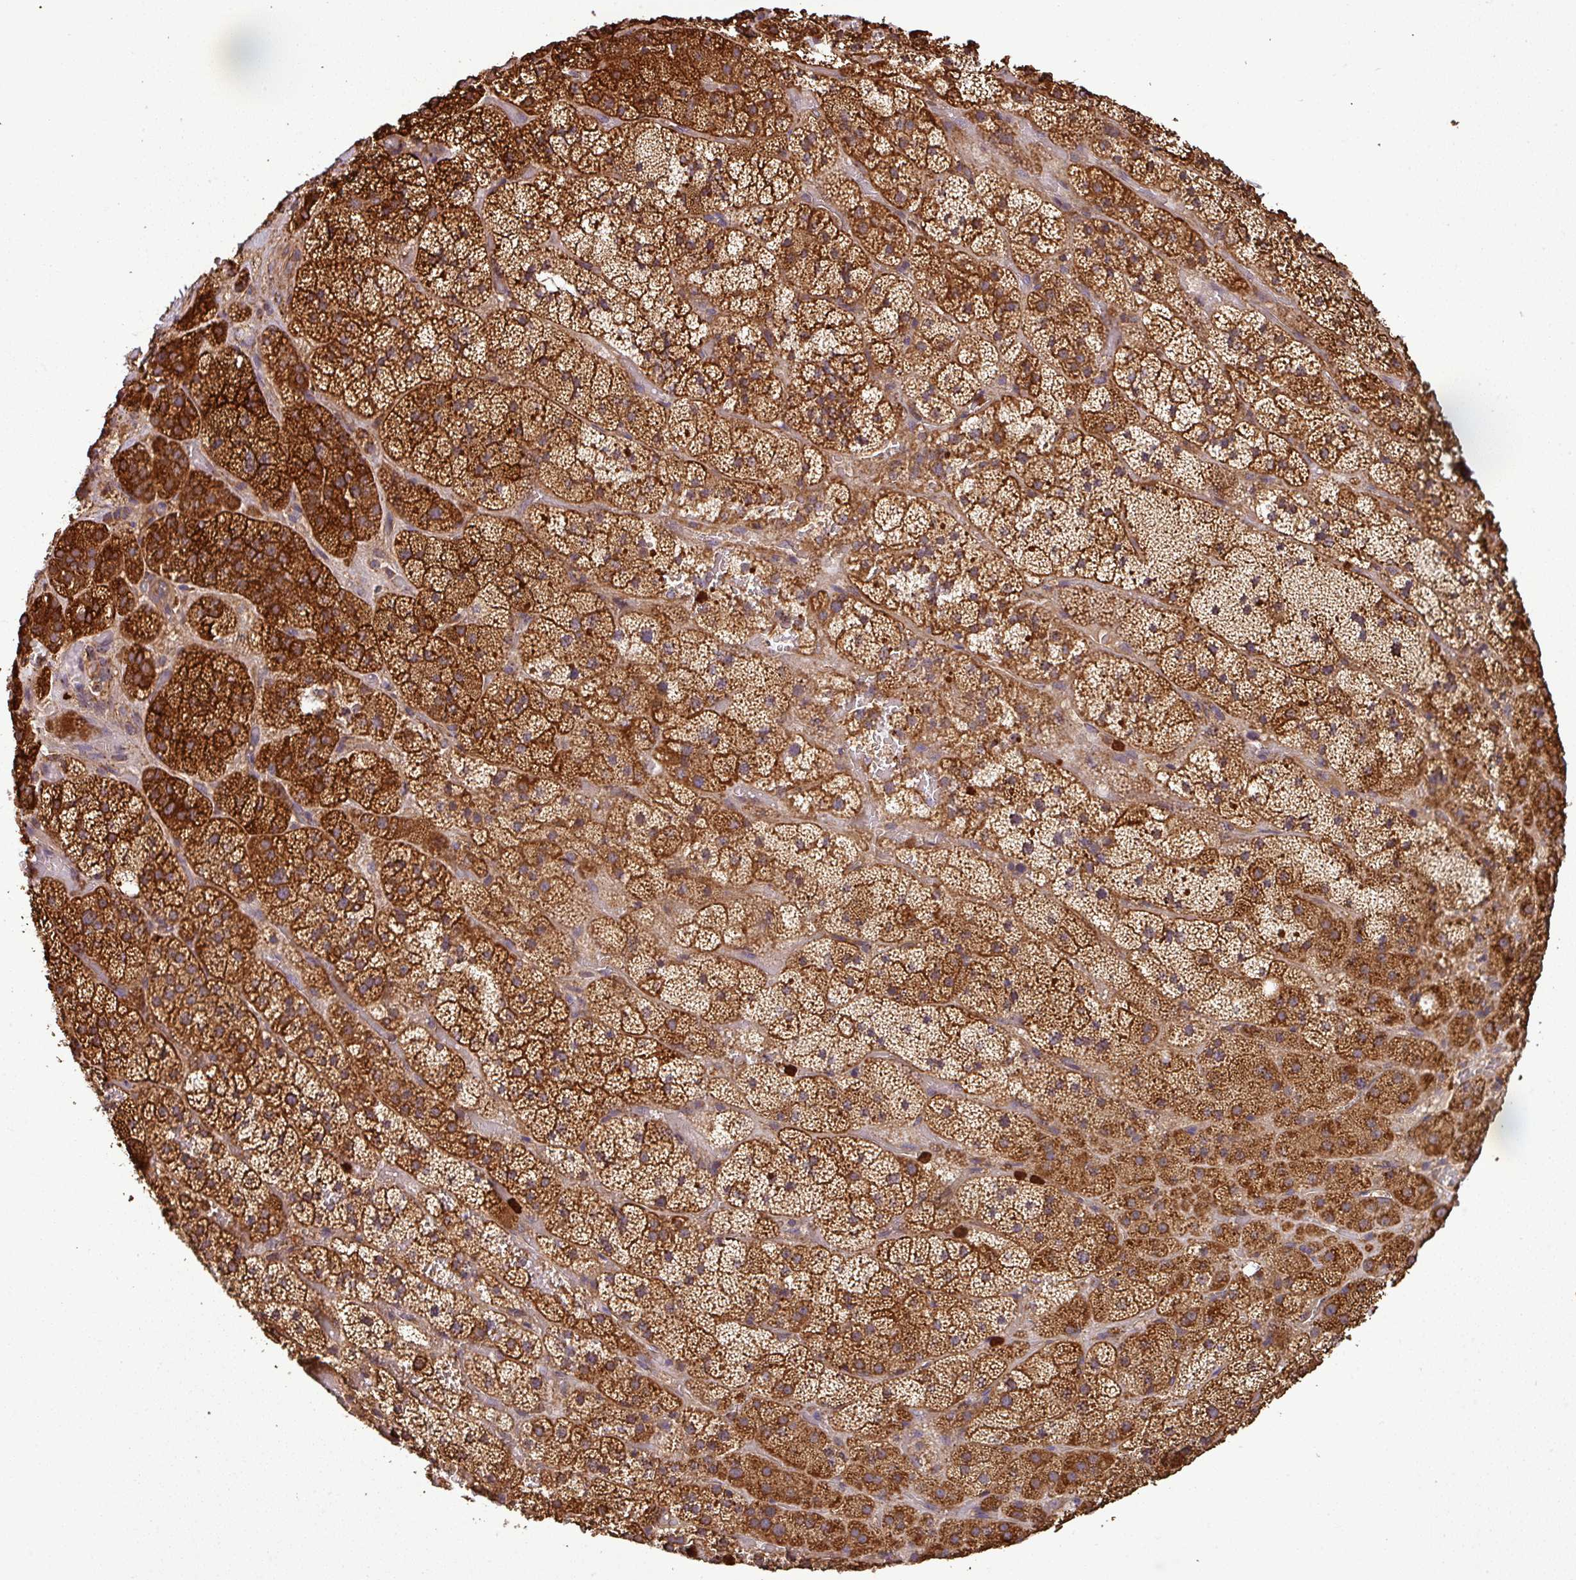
{"staining": {"intensity": "strong", "quantity": ">75%", "location": "cytoplasmic/membranous"}, "tissue": "adrenal gland", "cell_type": "Glandular cells", "image_type": "normal", "snomed": [{"axis": "morphology", "description": "Normal tissue, NOS"}, {"axis": "topography", "description": "Adrenal gland"}], "caption": "Immunohistochemical staining of unremarkable adrenal gland reveals high levels of strong cytoplasmic/membranous expression in approximately >75% of glandular cells.", "gene": "PLEKHM1", "patient": {"sex": "male", "age": 57}}